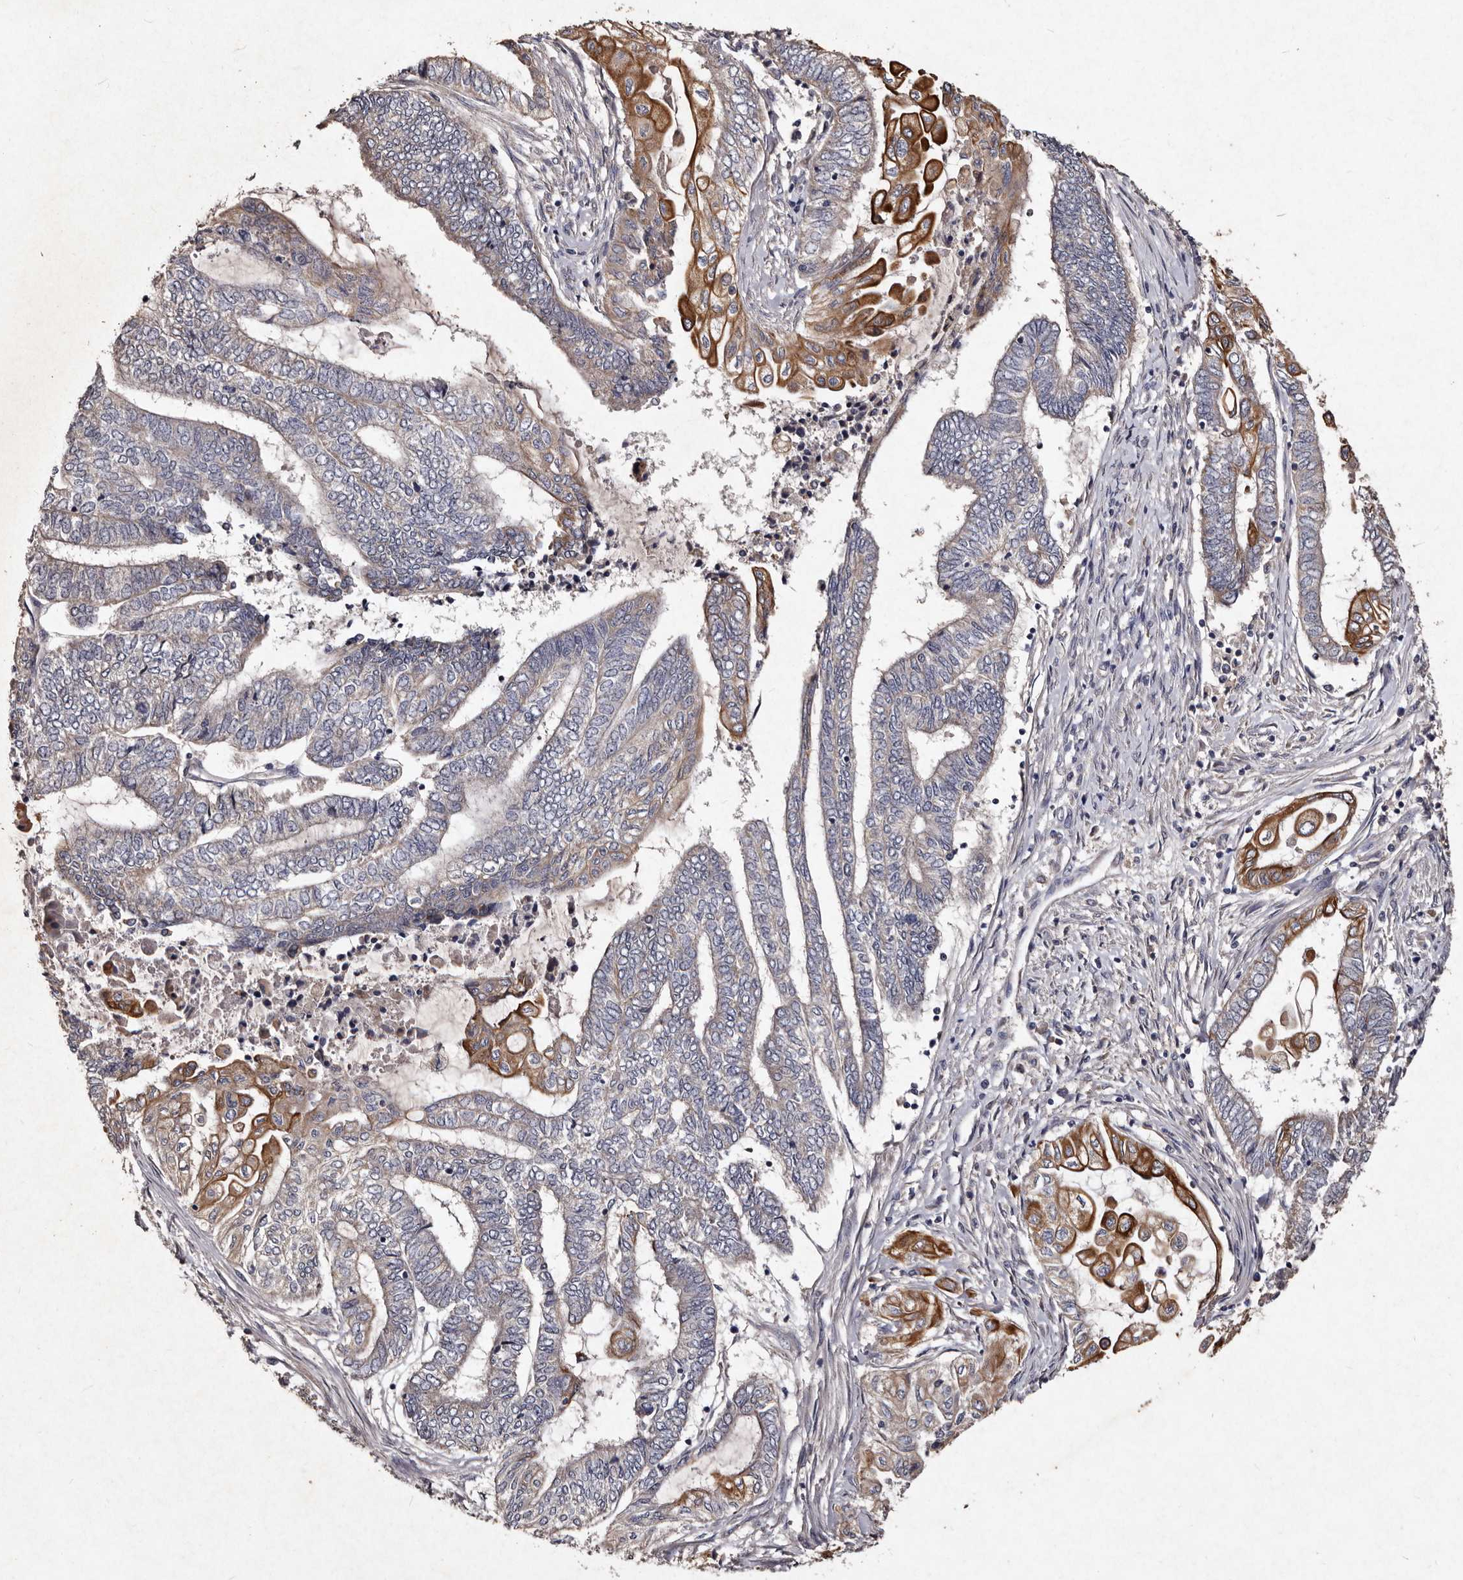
{"staining": {"intensity": "strong", "quantity": "<25%", "location": "cytoplasmic/membranous"}, "tissue": "endometrial cancer", "cell_type": "Tumor cells", "image_type": "cancer", "snomed": [{"axis": "morphology", "description": "Adenocarcinoma, NOS"}, {"axis": "topography", "description": "Uterus"}, {"axis": "topography", "description": "Endometrium"}], "caption": "A micrograph of human endometrial cancer (adenocarcinoma) stained for a protein exhibits strong cytoplasmic/membranous brown staining in tumor cells. The staining was performed using DAB (3,3'-diaminobenzidine), with brown indicating positive protein expression. Nuclei are stained blue with hematoxylin.", "gene": "TFB1M", "patient": {"sex": "female", "age": 70}}